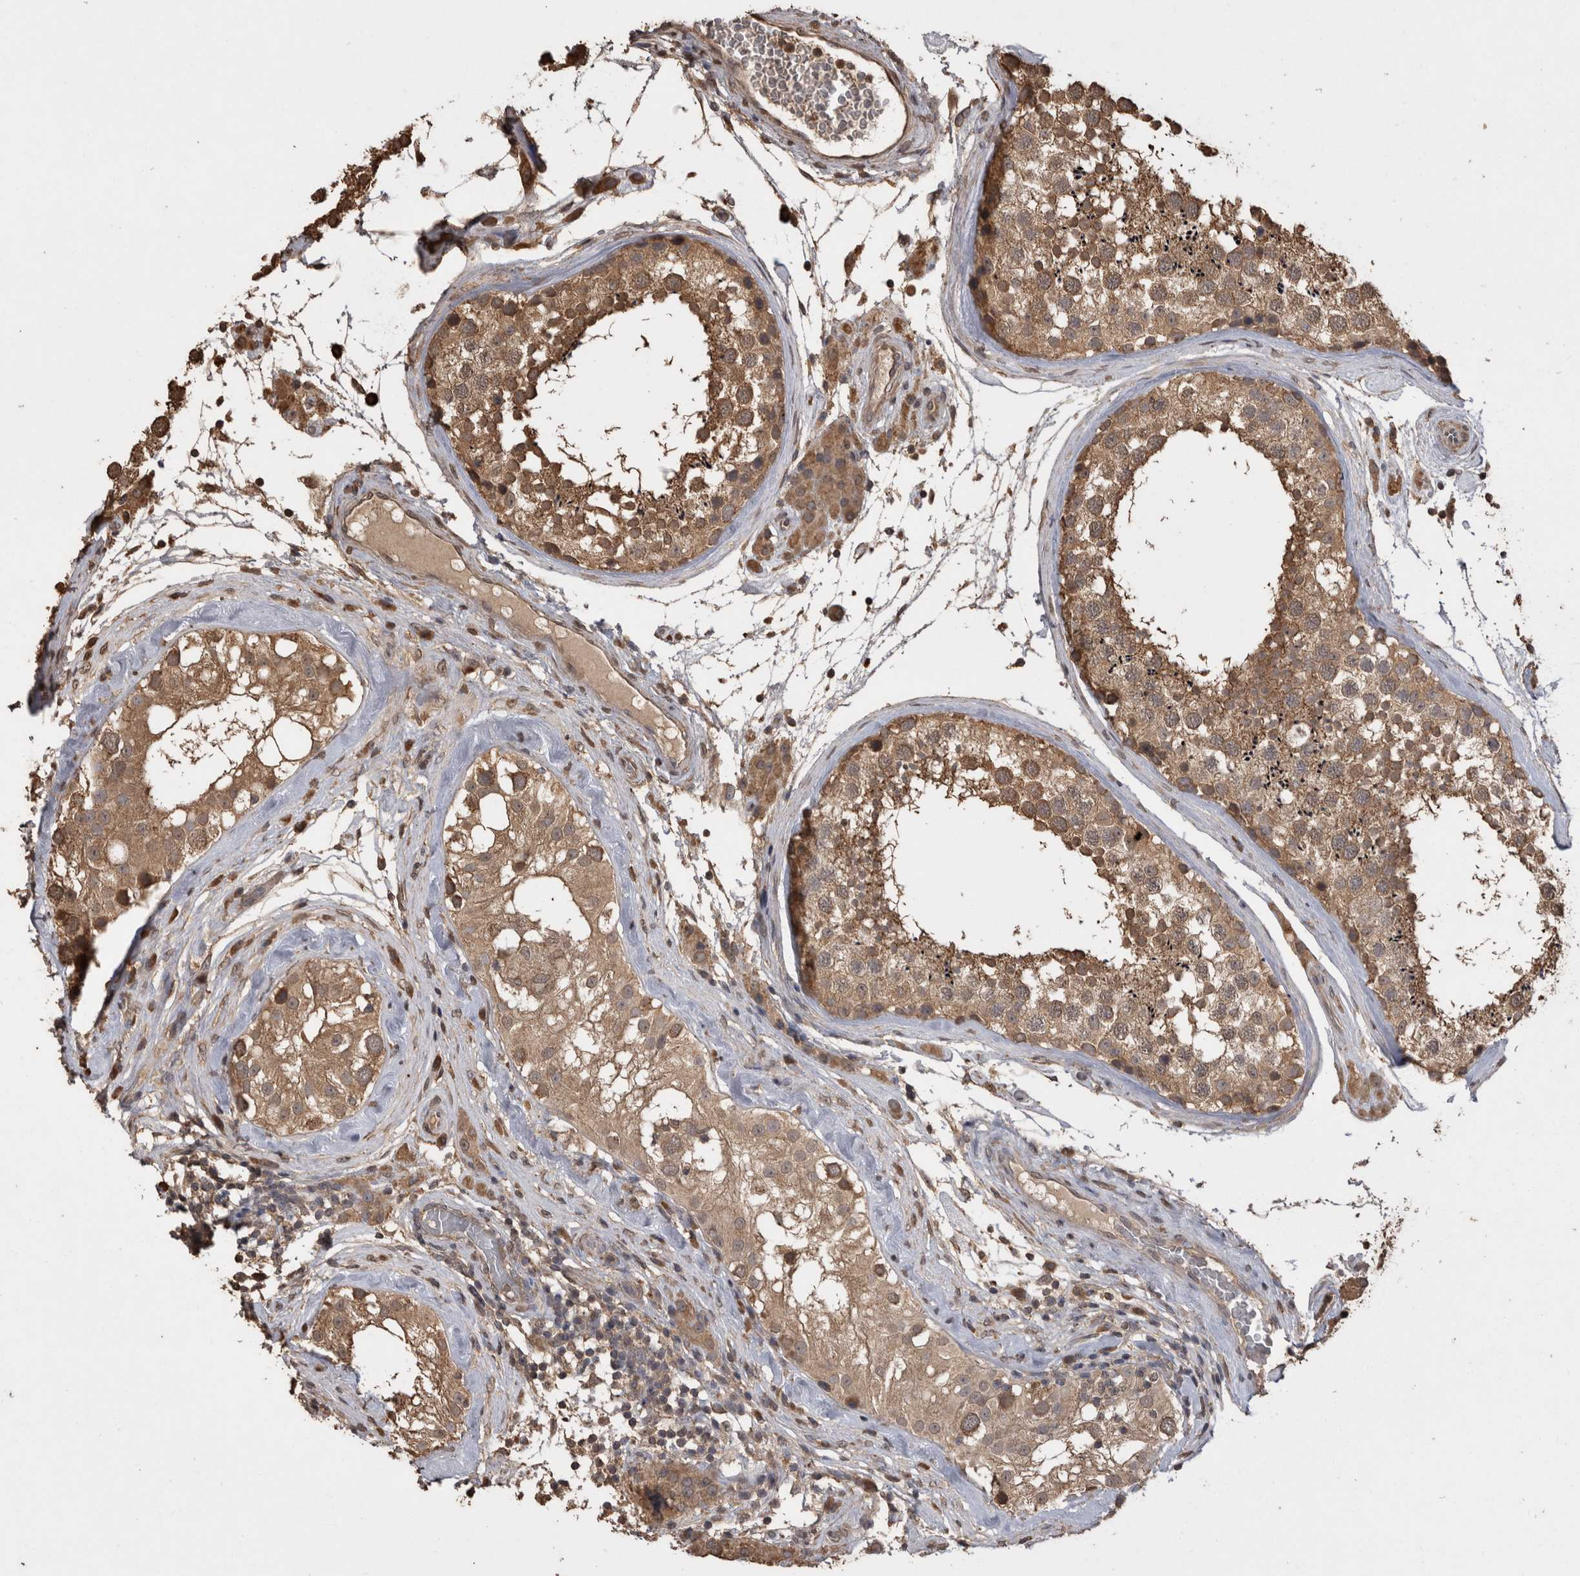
{"staining": {"intensity": "moderate", "quantity": ">75%", "location": "cytoplasmic/membranous"}, "tissue": "testis", "cell_type": "Cells in seminiferous ducts", "image_type": "normal", "snomed": [{"axis": "morphology", "description": "Normal tissue, NOS"}, {"axis": "topography", "description": "Testis"}], "caption": "Testis stained with a protein marker displays moderate staining in cells in seminiferous ducts.", "gene": "SOCS5", "patient": {"sex": "male", "age": 46}}